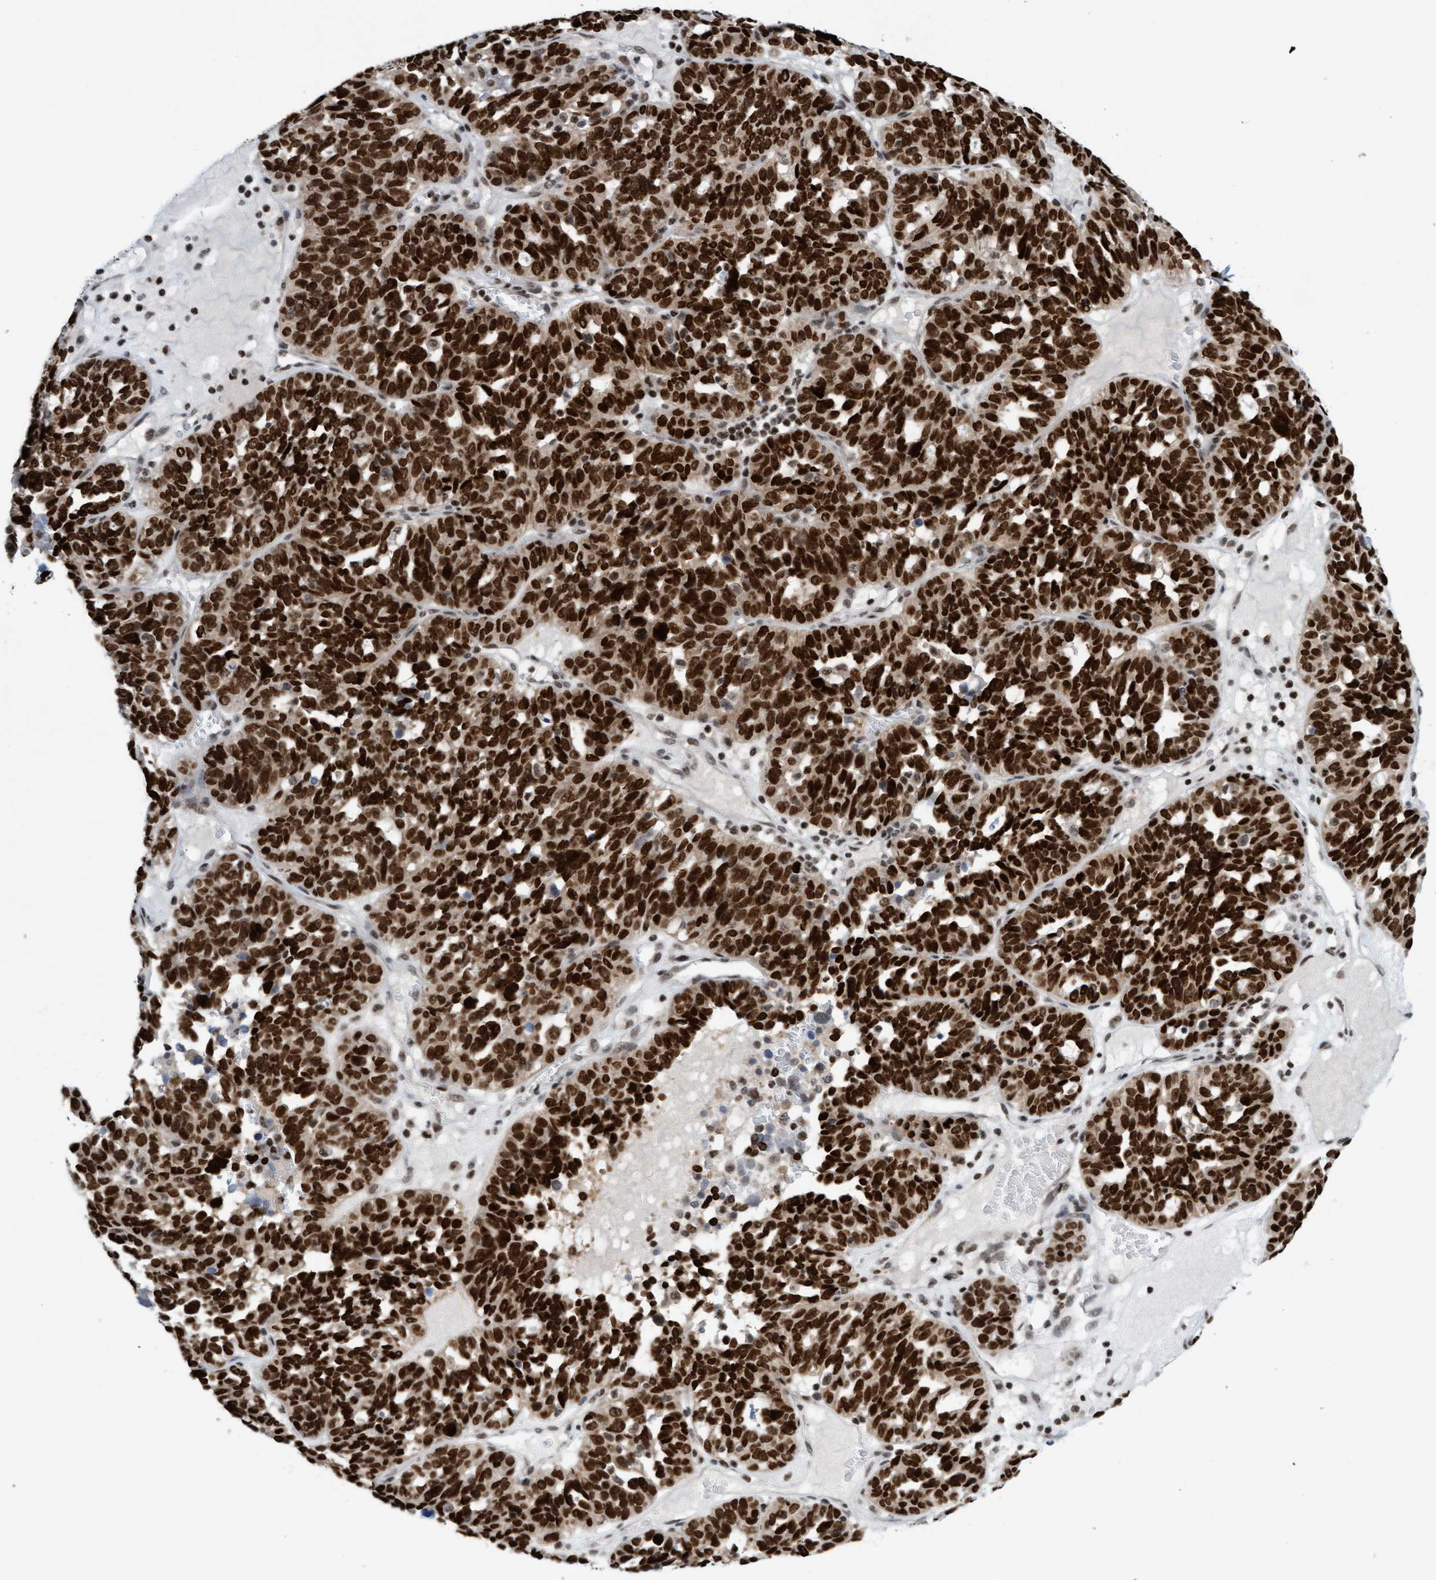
{"staining": {"intensity": "strong", "quantity": ">75%", "location": "nuclear"}, "tissue": "ovarian cancer", "cell_type": "Tumor cells", "image_type": "cancer", "snomed": [{"axis": "morphology", "description": "Cystadenocarcinoma, serous, NOS"}, {"axis": "topography", "description": "Ovary"}], "caption": "Human ovarian serous cystadenocarcinoma stained with a brown dye demonstrates strong nuclear positive staining in about >75% of tumor cells.", "gene": "GLRX2", "patient": {"sex": "female", "age": 59}}